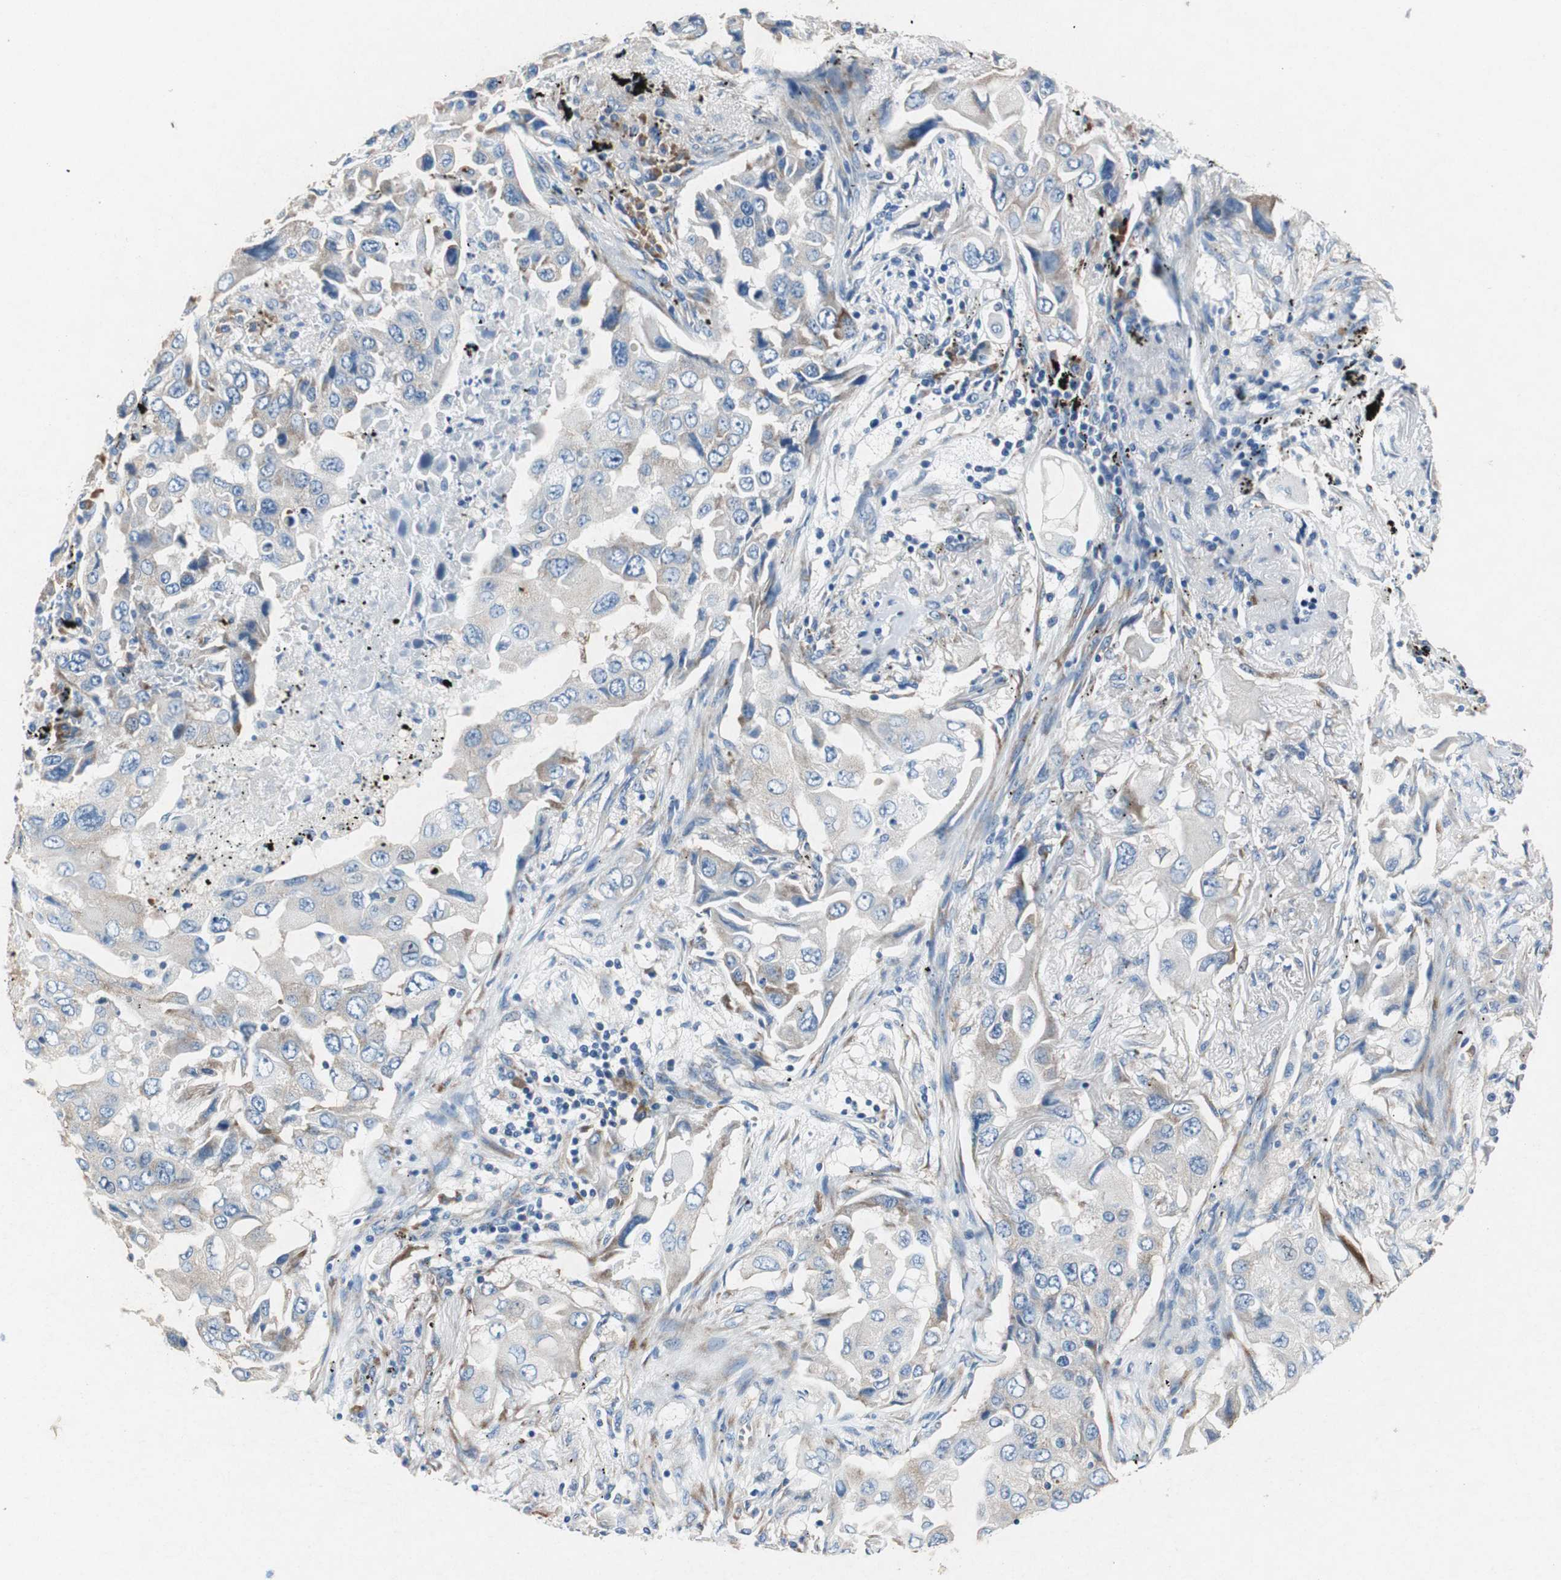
{"staining": {"intensity": "weak", "quantity": "<25%", "location": "cytoplasmic/membranous"}, "tissue": "lung cancer", "cell_type": "Tumor cells", "image_type": "cancer", "snomed": [{"axis": "morphology", "description": "Adenocarcinoma, NOS"}, {"axis": "topography", "description": "Lung"}], "caption": "Immunohistochemical staining of human lung adenocarcinoma displays no significant staining in tumor cells.", "gene": "RPL35", "patient": {"sex": "female", "age": 65}}